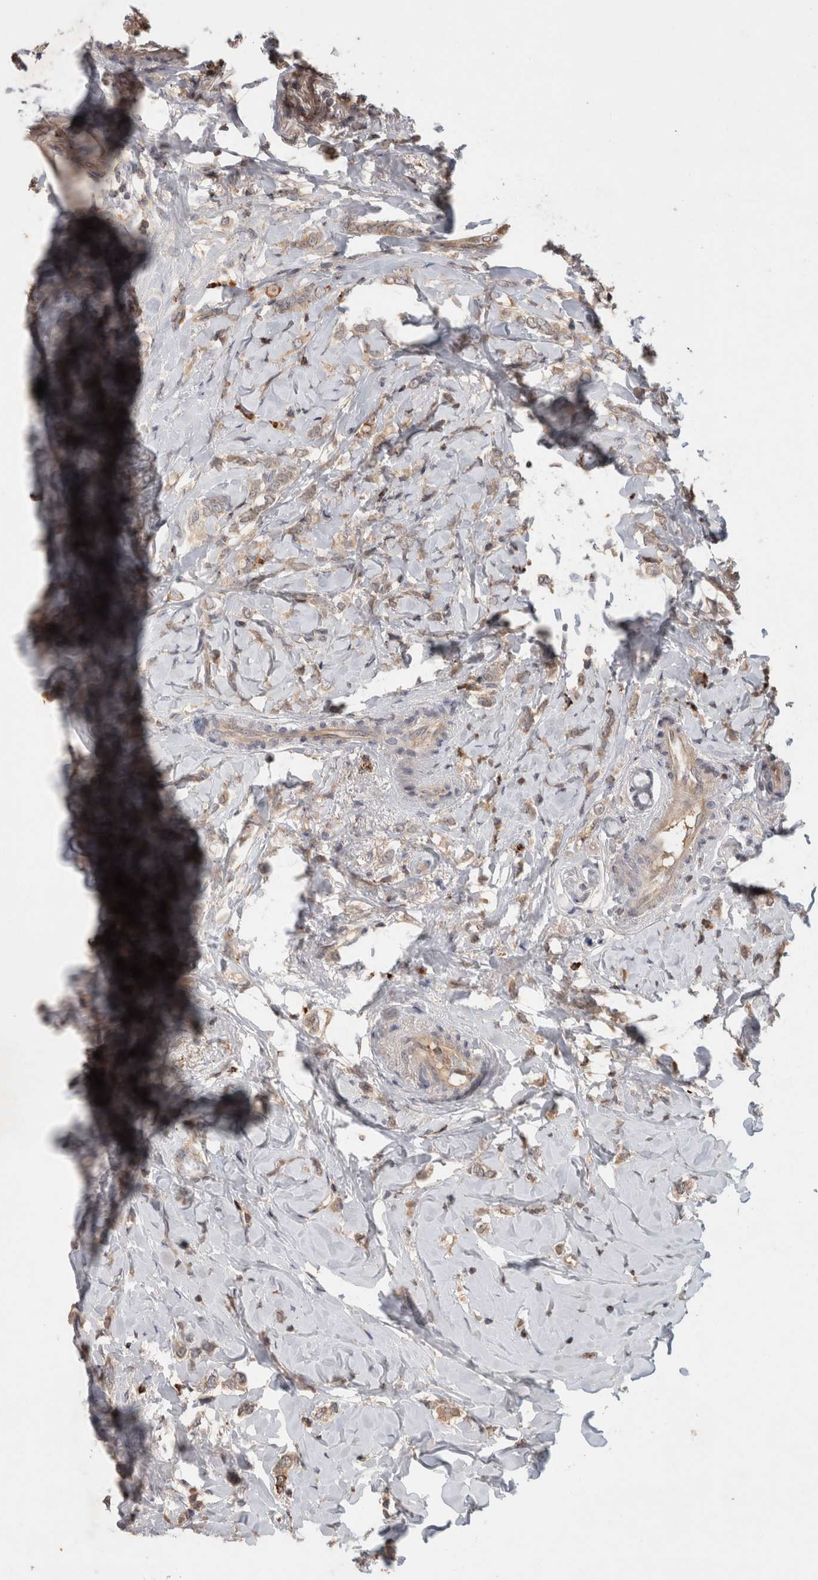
{"staining": {"intensity": "weak", "quantity": ">75%", "location": "cytoplasmic/membranous"}, "tissue": "breast cancer", "cell_type": "Tumor cells", "image_type": "cancer", "snomed": [{"axis": "morphology", "description": "Normal tissue, NOS"}, {"axis": "morphology", "description": "Lobular carcinoma"}, {"axis": "topography", "description": "Breast"}], "caption": "Breast cancer stained with a protein marker demonstrates weak staining in tumor cells.", "gene": "SERAC1", "patient": {"sex": "female", "age": 47}}